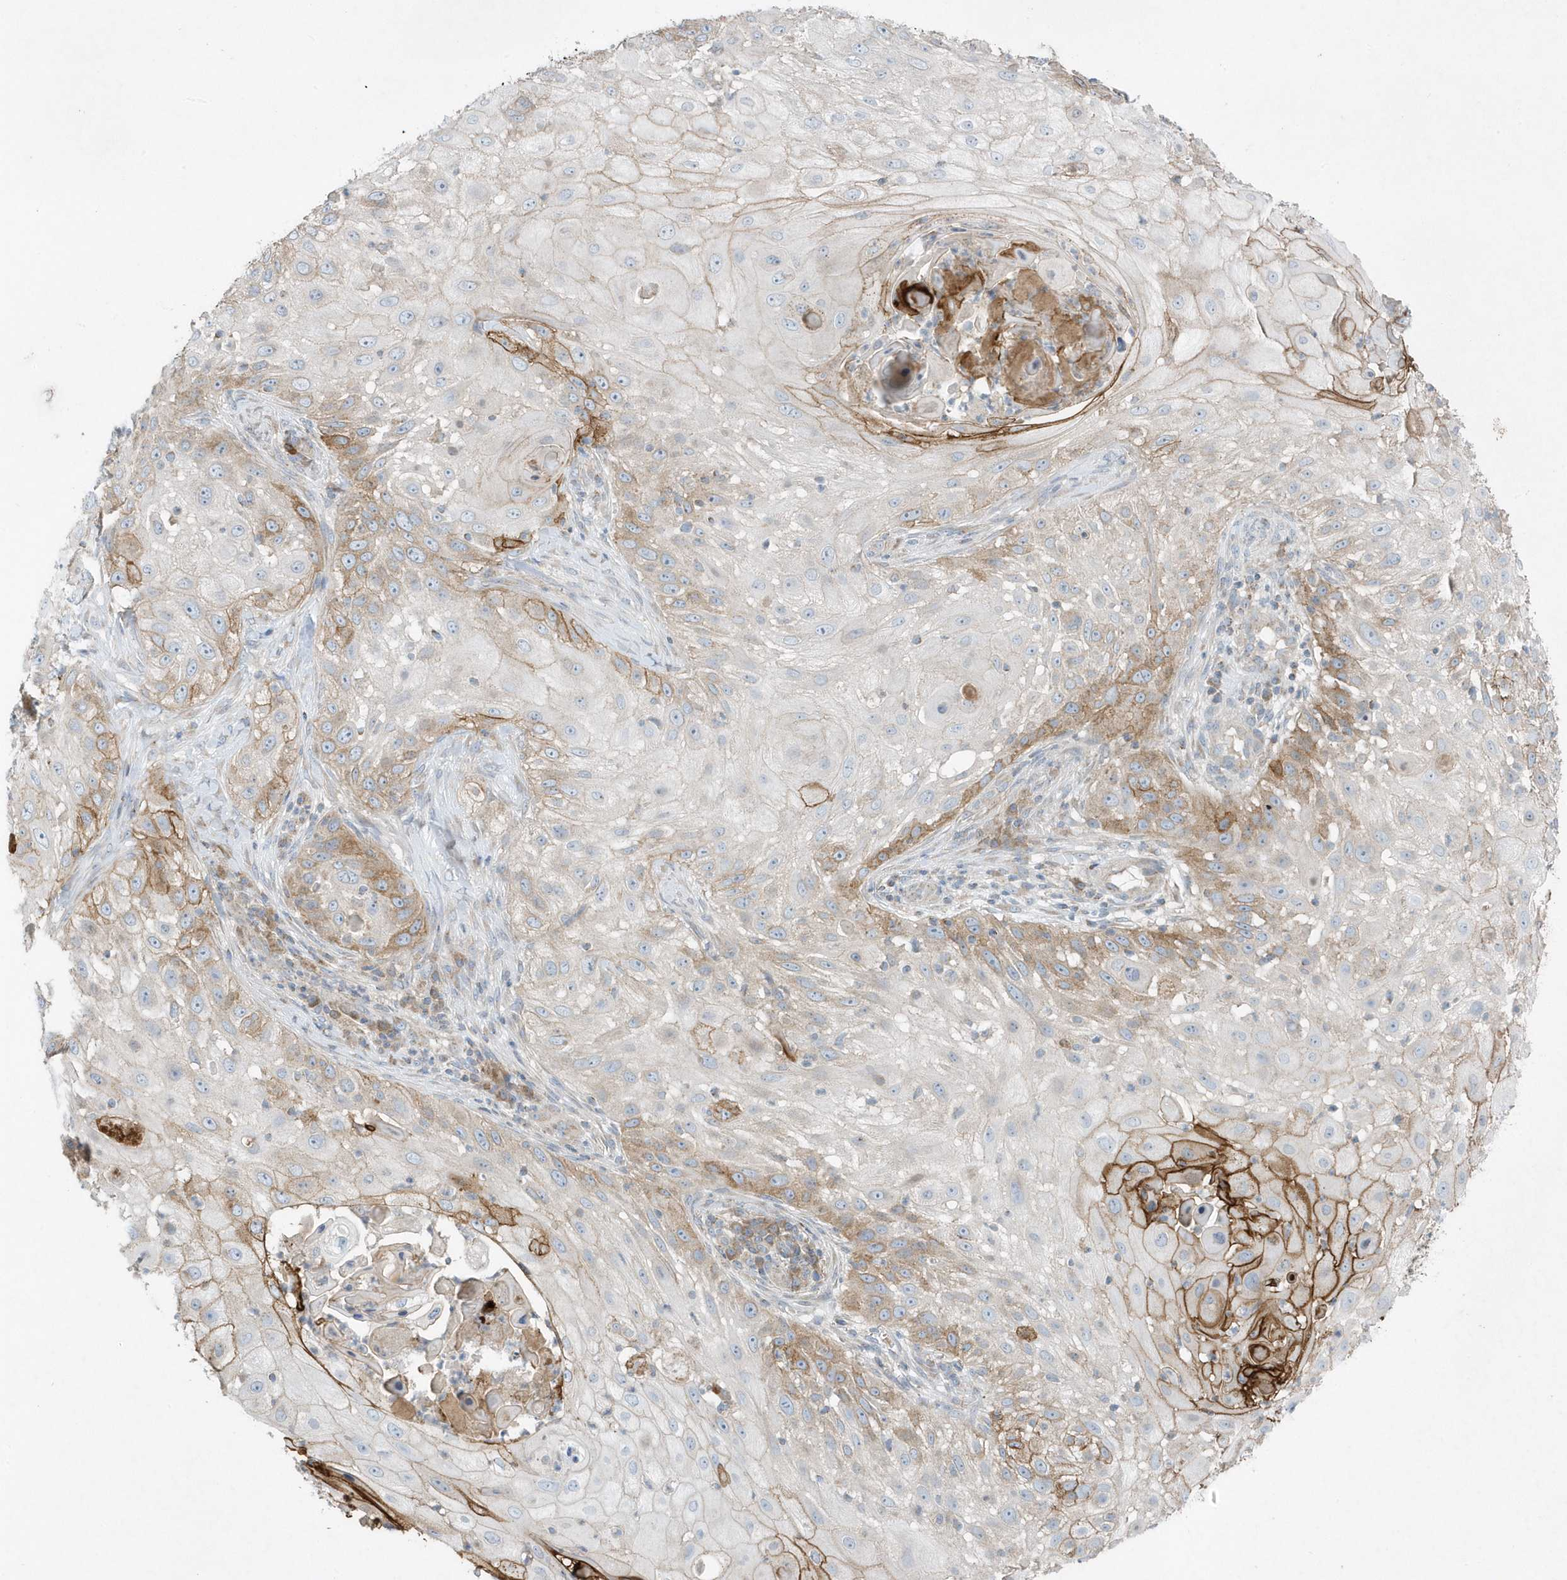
{"staining": {"intensity": "moderate", "quantity": "25%-75%", "location": "cytoplasmic/membranous"}, "tissue": "skin cancer", "cell_type": "Tumor cells", "image_type": "cancer", "snomed": [{"axis": "morphology", "description": "Squamous cell carcinoma, NOS"}, {"axis": "topography", "description": "Skin"}], "caption": "High-power microscopy captured an immunohistochemistry histopathology image of skin cancer (squamous cell carcinoma), revealing moderate cytoplasmic/membranous positivity in approximately 25%-75% of tumor cells. (DAB IHC, brown staining for protein, blue staining for nuclei).", "gene": "SLC38A2", "patient": {"sex": "female", "age": 44}}